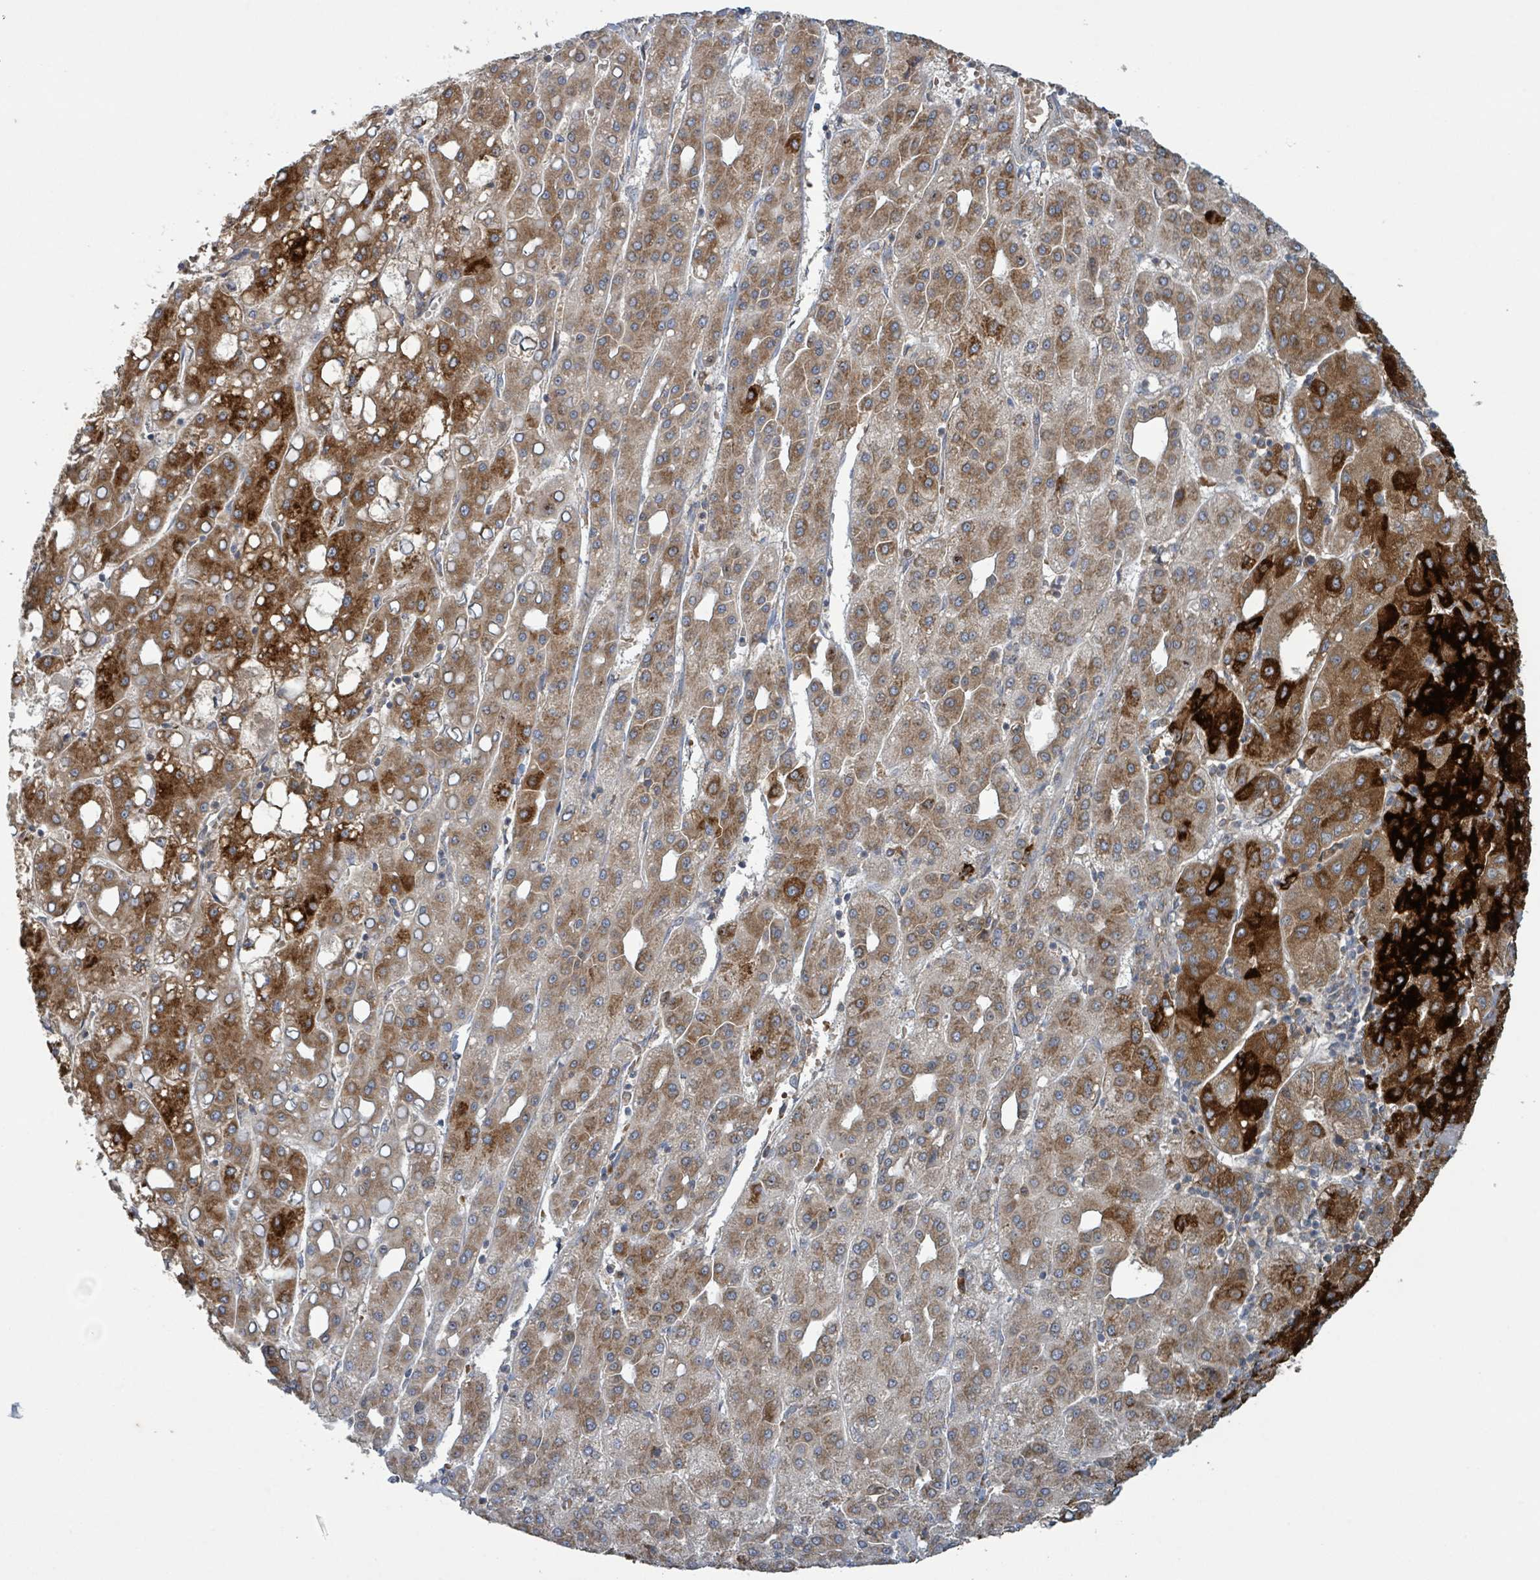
{"staining": {"intensity": "strong", "quantity": "25%-75%", "location": "cytoplasmic/membranous"}, "tissue": "liver cancer", "cell_type": "Tumor cells", "image_type": "cancer", "snomed": [{"axis": "morphology", "description": "Carcinoma, Hepatocellular, NOS"}, {"axis": "topography", "description": "Liver"}], "caption": "Tumor cells demonstrate high levels of strong cytoplasmic/membranous positivity in approximately 25%-75% of cells in liver hepatocellular carcinoma. The staining is performed using DAB brown chromogen to label protein expression. The nuclei are counter-stained blue using hematoxylin.", "gene": "OR51E1", "patient": {"sex": "male", "age": 65}}